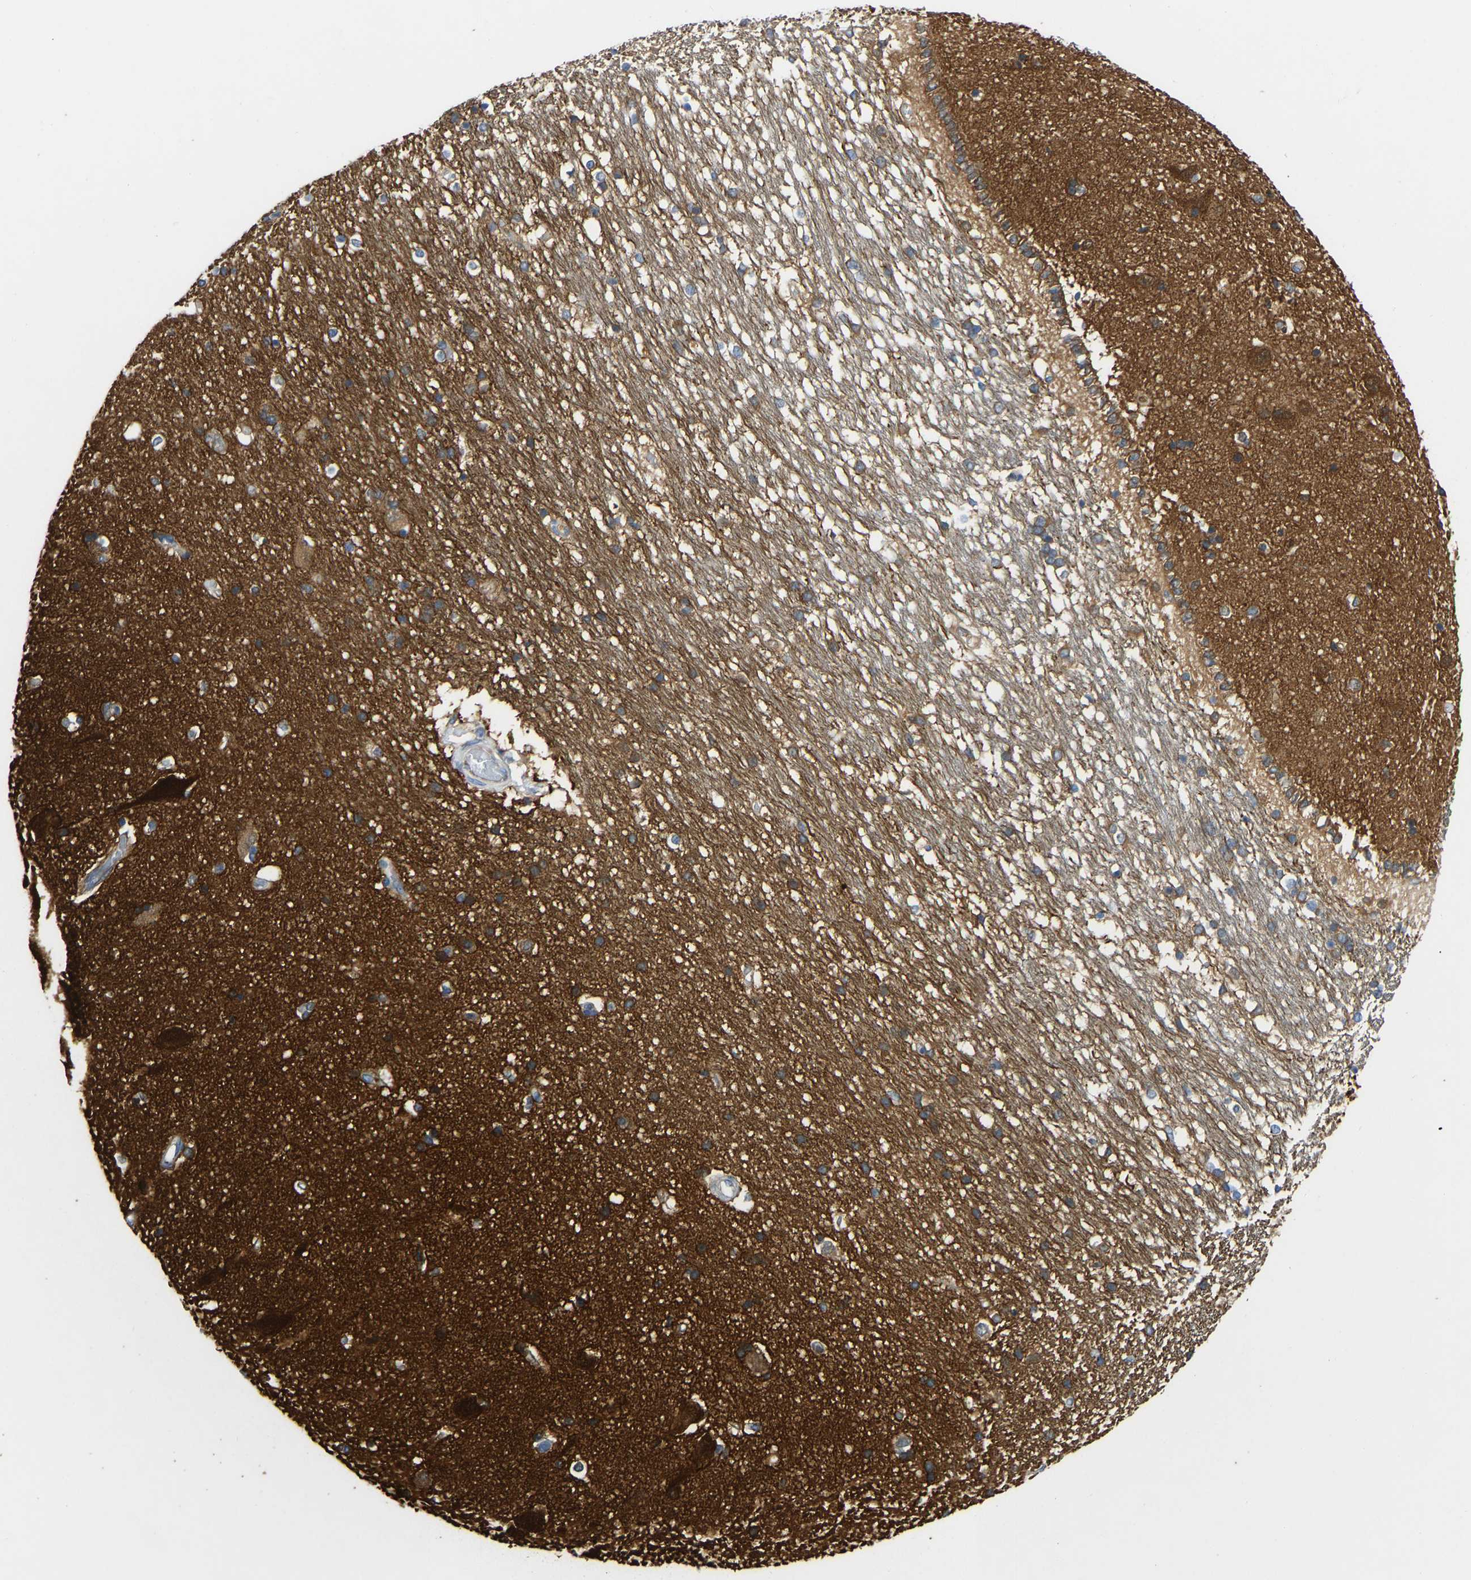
{"staining": {"intensity": "moderate", "quantity": "<25%", "location": "cytoplasmic/membranous"}, "tissue": "hippocampus", "cell_type": "Glial cells", "image_type": "normal", "snomed": [{"axis": "morphology", "description": "Normal tissue, NOS"}, {"axis": "topography", "description": "Hippocampus"}], "caption": "Glial cells exhibit low levels of moderate cytoplasmic/membranous expression in about <25% of cells in benign hippocampus. Using DAB (brown) and hematoxylin (blue) stains, captured at high magnification using brightfield microscopy.", "gene": "PPP3CA", "patient": {"sex": "male", "age": 45}}